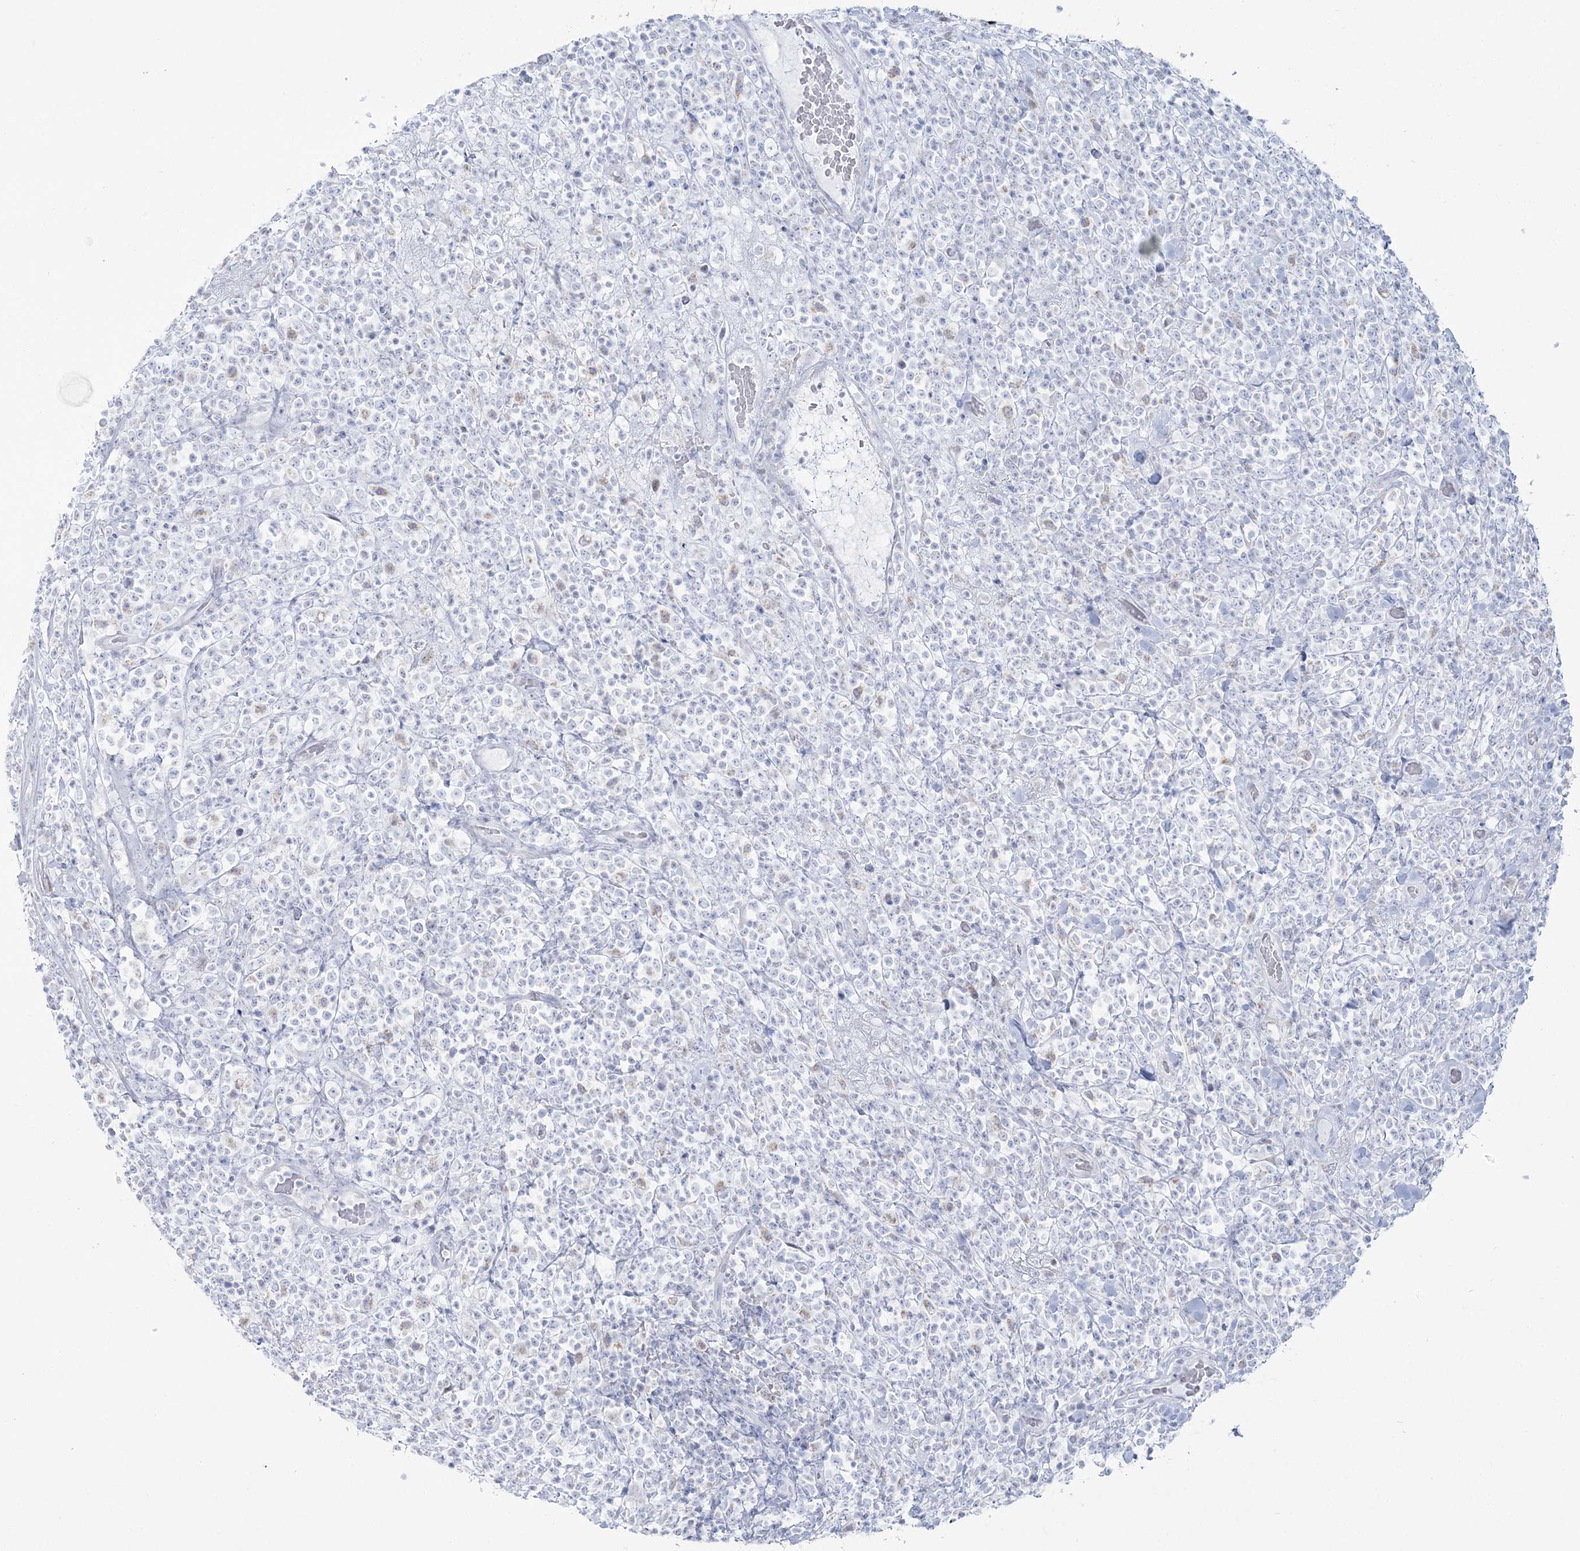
{"staining": {"intensity": "negative", "quantity": "none", "location": "none"}, "tissue": "lymphoma", "cell_type": "Tumor cells", "image_type": "cancer", "snomed": [{"axis": "morphology", "description": "Malignant lymphoma, non-Hodgkin's type, High grade"}, {"axis": "topography", "description": "Colon"}], "caption": "Malignant lymphoma, non-Hodgkin's type (high-grade) stained for a protein using immunohistochemistry reveals no staining tumor cells.", "gene": "ZNF843", "patient": {"sex": "female", "age": 53}}